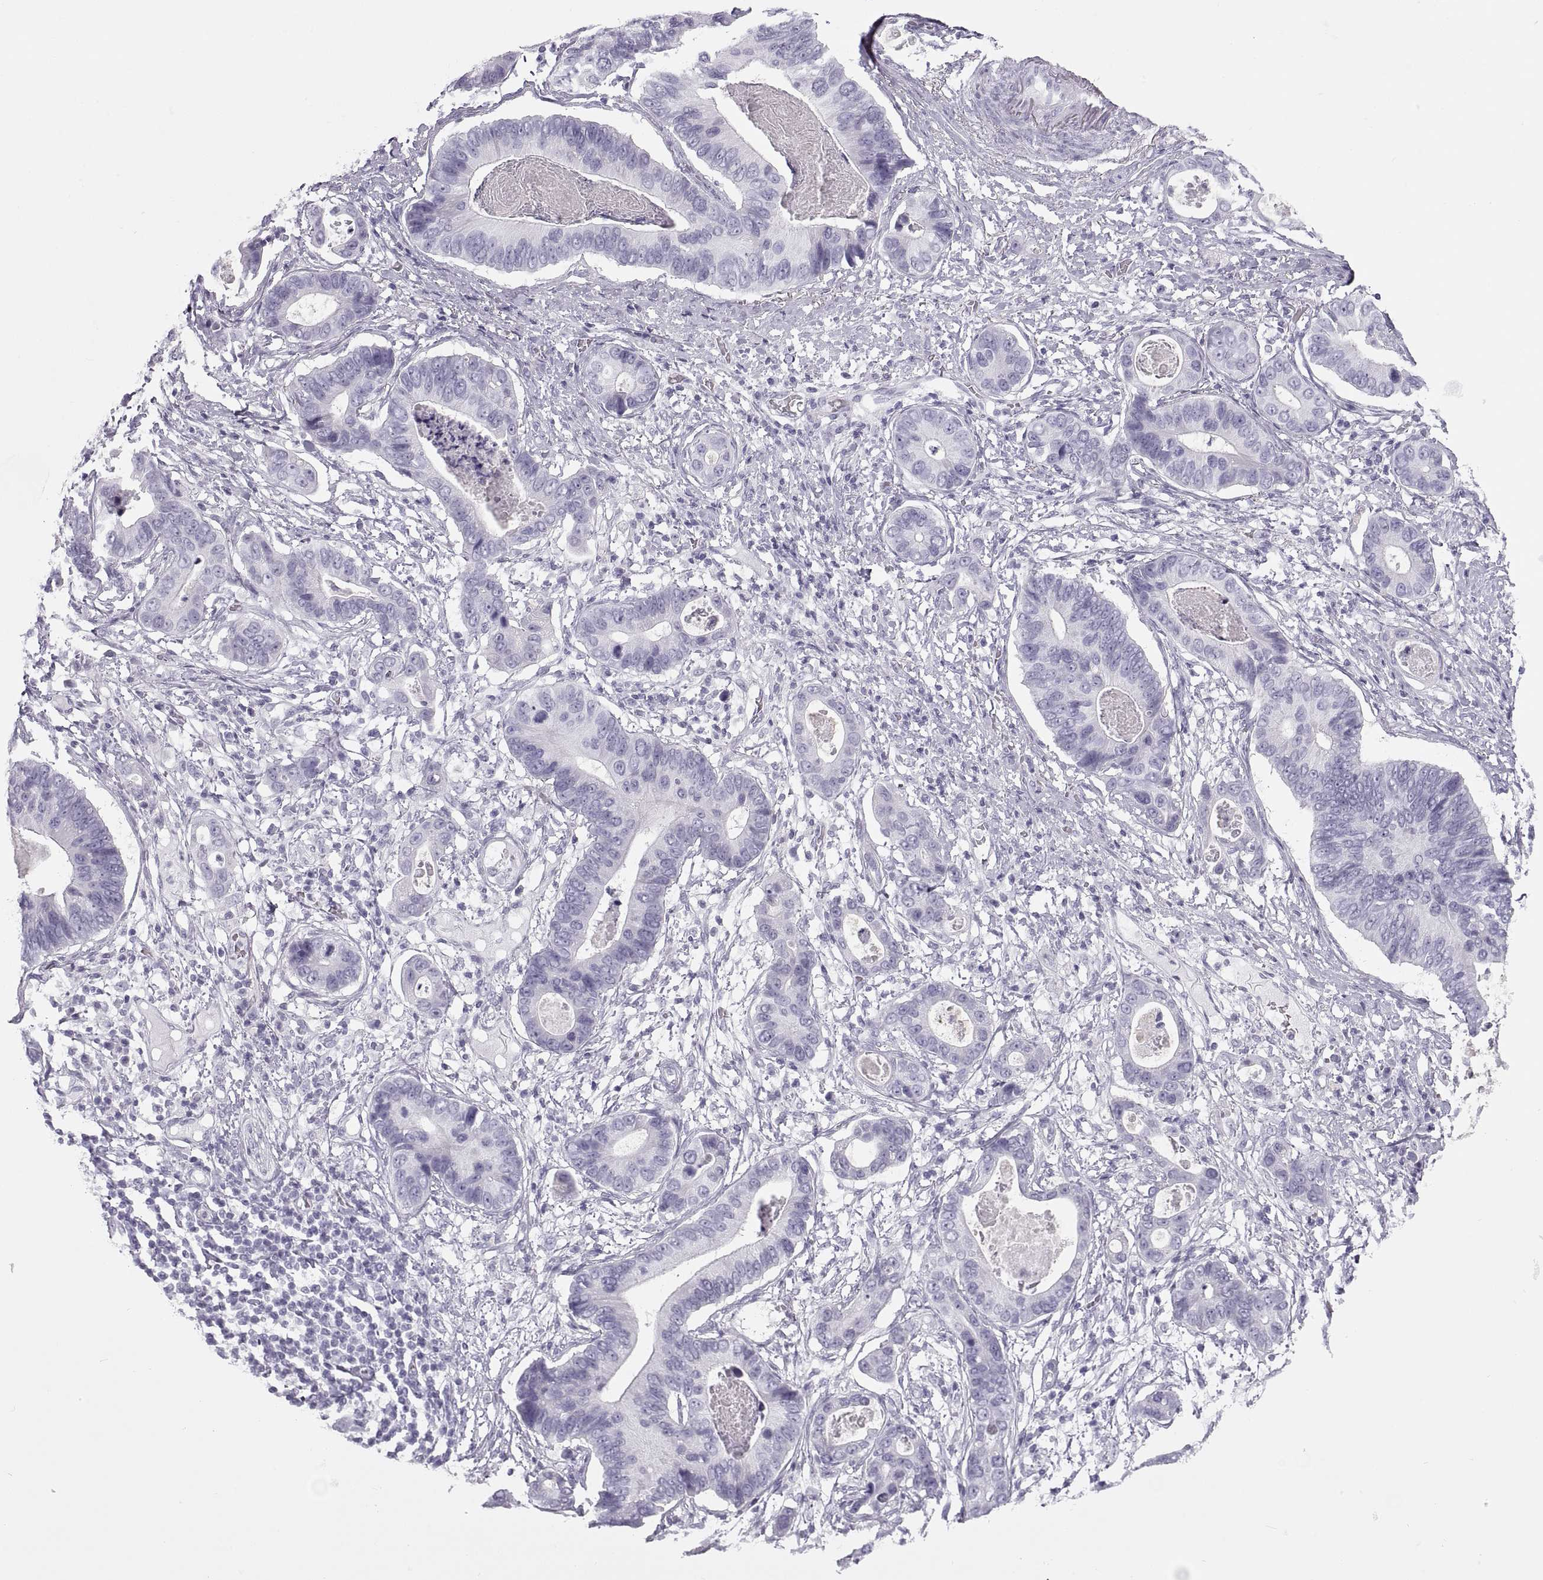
{"staining": {"intensity": "negative", "quantity": "none", "location": "none"}, "tissue": "stomach cancer", "cell_type": "Tumor cells", "image_type": "cancer", "snomed": [{"axis": "morphology", "description": "Adenocarcinoma, NOS"}, {"axis": "topography", "description": "Stomach"}], "caption": "IHC micrograph of neoplastic tissue: human adenocarcinoma (stomach) stained with DAB (3,3'-diaminobenzidine) displays no significant protein expression in tumor cells. (Stains: DAB immunohistochemistry (IHC) with hematoxylin counter stain, Microscopy: brightfield microscopy at high magnification).", "gene": "SEMG1", "patient": {"sex": "male", "age": 84}}